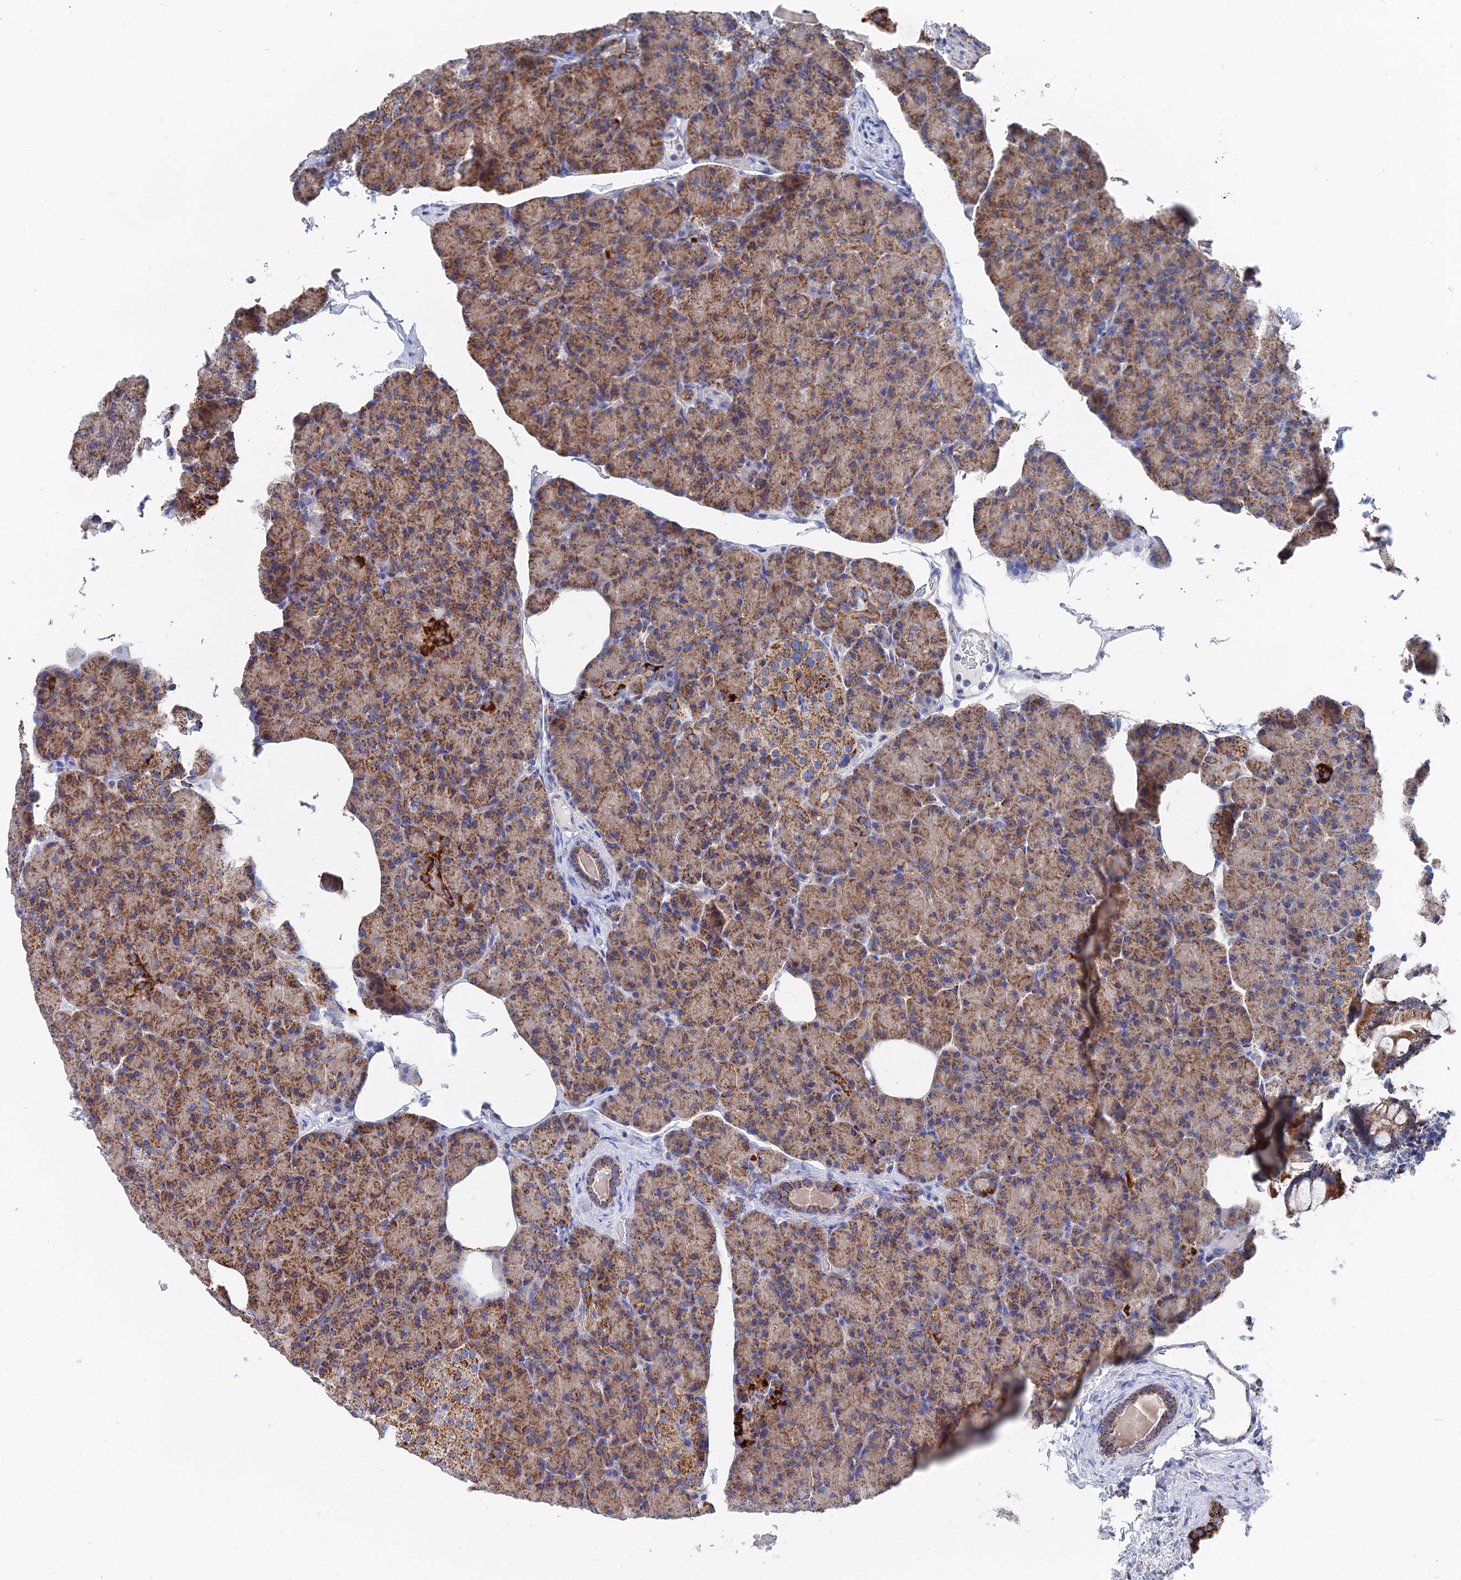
{"staining": {"intensity": "strong", "quantity": ">75%", "location": "cytoplasmic/membranous"}, "tissue": "pancreas", "cell_type": "Exocrine glandular cells", "image_type": "normal", "snomed": [{"axis": "morphology", "description": "Normal tissue, NOS"}, {"axis": "topography", "description": "Pancreas"}], "caption": "Immunohistochemistry (IHC) histopathology image of normal human pancreas stained for a protein (brown), which displays high levels of strong cytoplasmic/membranous positivity in about >75% of exocrine glandular cells.", "gene": "IFT80", "patient": {"sex": "female", "age": 43}}